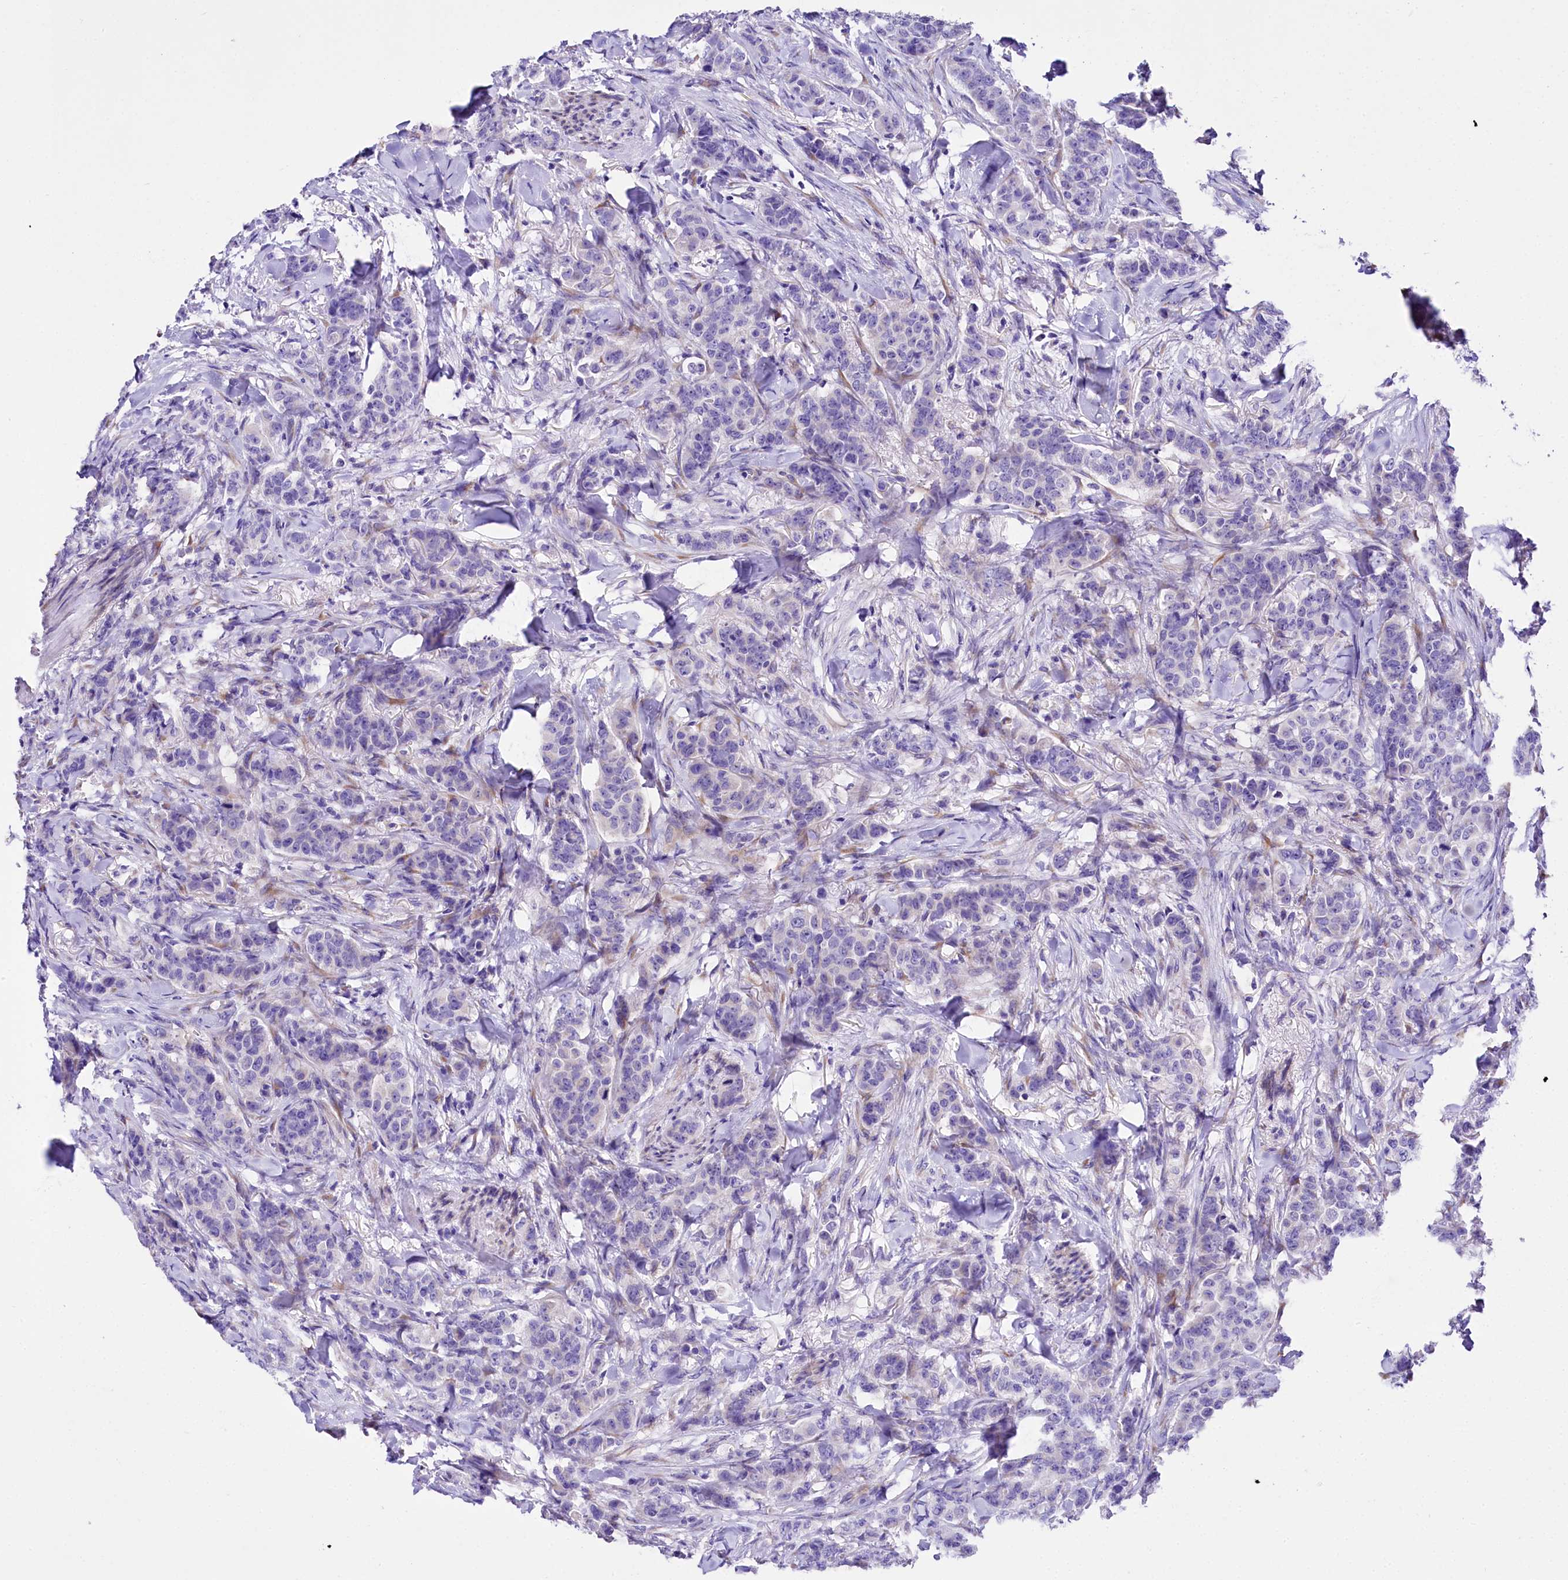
{"staining": {"intensity": "negative", "quantity": "none", "location": "none"}, "tissue": "breast cancer", "cell_type": "Tumor cells", "image_type": "cancer", "snomed": [{"axis": "morphology", "description": "Duct carcinoma"}, {"axis": "topography", "description": "Breast"}], "caption": "Immunohistochemistry histopathology image of human intraductal carcinoma (breast) stained for a protein (brown), which displays no expression in tumor cells.", "gene": "A2ML1", "patient": {"sex": "female", "age": 40}}